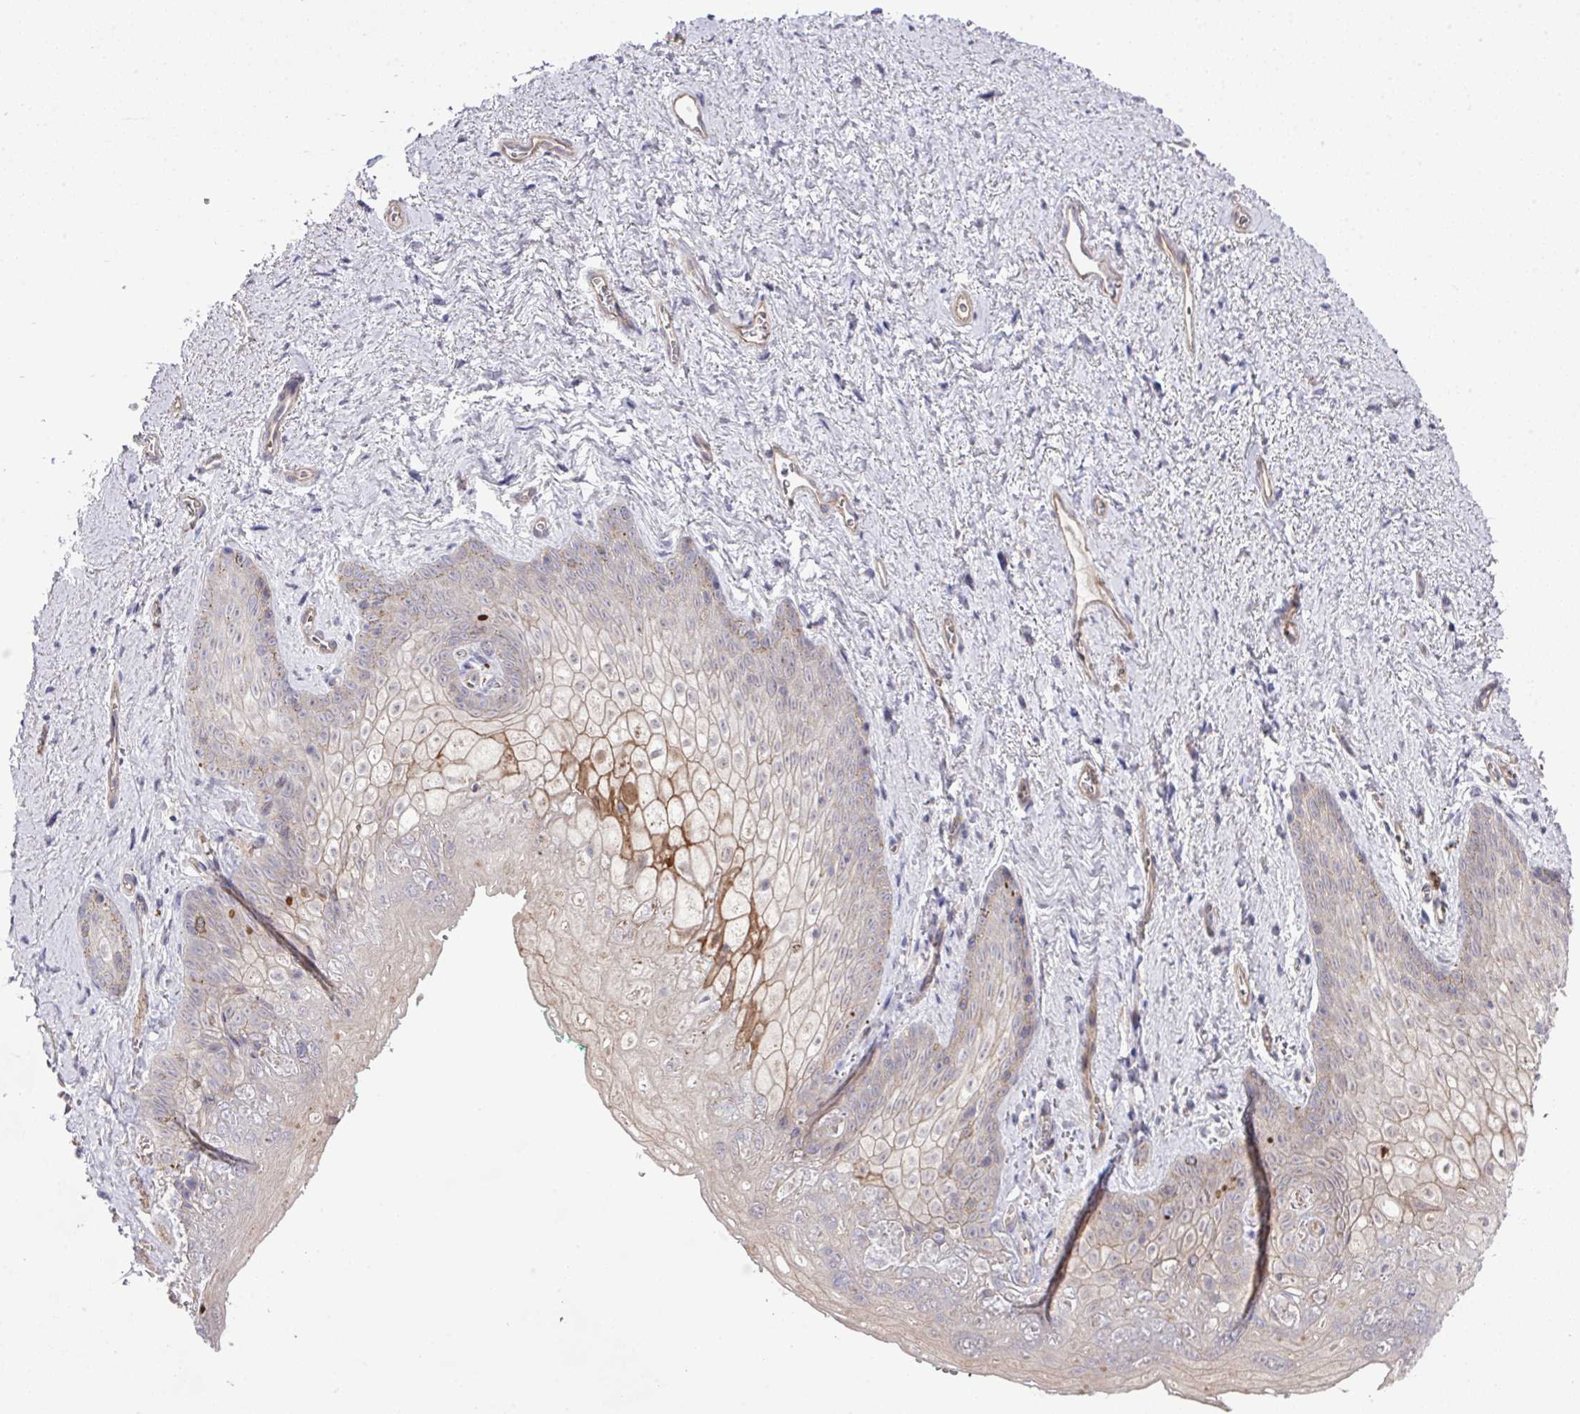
{"staining": {"intensity": "moderate", "quantity": "25%-75%", "location": "cytoplasmic/membranous"}, "tissue": "vagina", "cell_type": "Squamous epithelial cells", "image_type": "normal", "snomed": [{"axis": "morphology", "description": "Normal tissue, NOS"}, {"axis": "topography", "description": "Vulva"}, {"axis": "topography", "description": "Vagina"}, {"axis": "topography", "description": "Peripheral nerve tissue"}], "caption": "IHC histopathology image of normal vagina: human vagina stained using IHC exhibits medium levels of moderate protein expression localized specifically in the cytoplasmic/membranous of squamous epithelial cells, appearing as a cytoplasmic/membranous brown color.", "gene": "PRR5", "patient": {"sex": "female", "age": 66}}